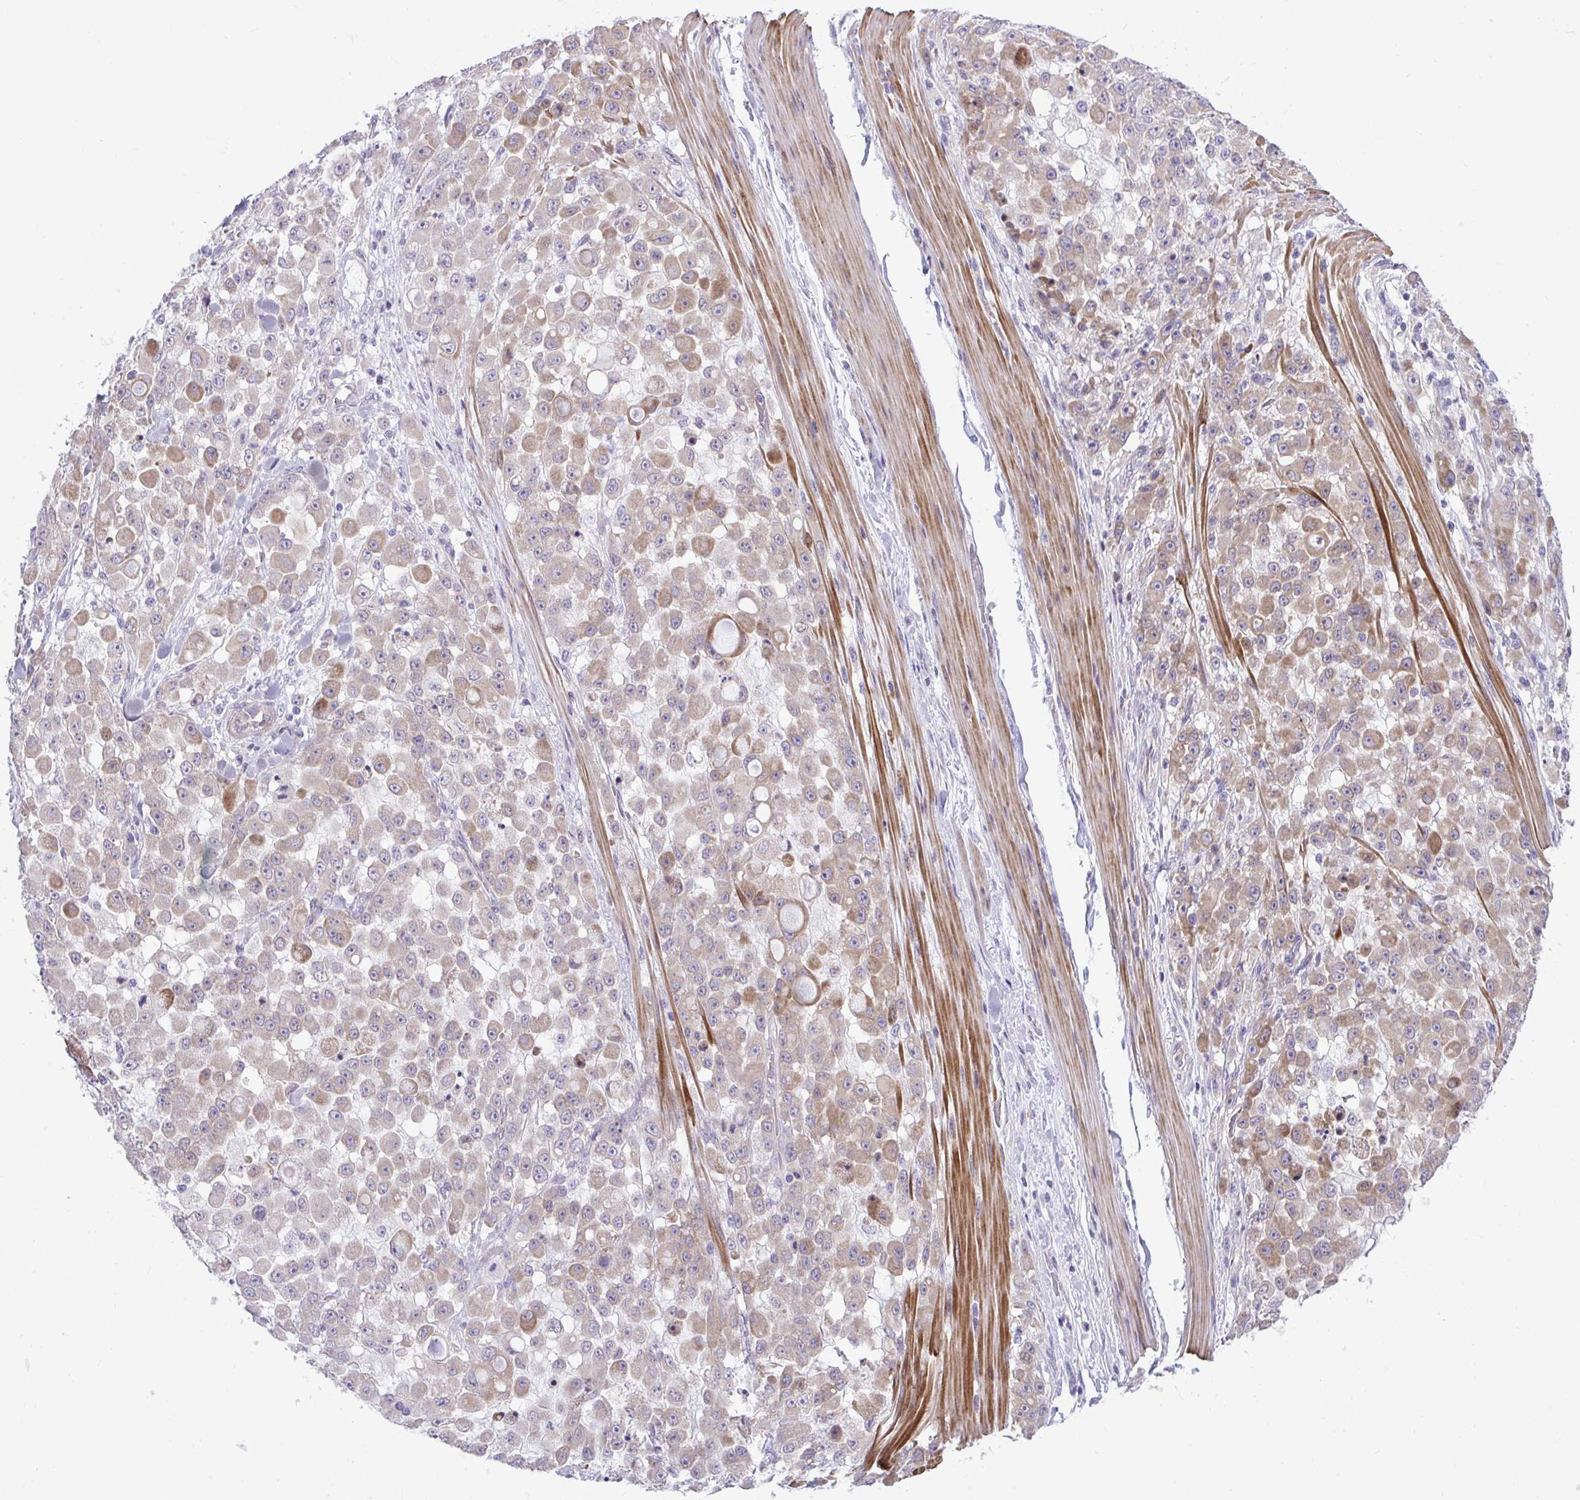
{"staining": {"intensity": "moderate", "quantity": "25%-75%", "location": "cytoplasmic/membranous"}, "tissue": "stomach cancer", "cell_type": "Tumor cells", "image_type": "cancer", "snomed": [{"axis": "morphology", "description": "Adenocarcinoma, NOS"}, {"axis": "topography", "description": "Stomach"}], "caption": "Human adenocarcinoma (stomach) stained for a protein (brown) displays moderate cytoplasmic/membranous positive expression in about 25%-75% of tumor cells.", "gene": "PIGZ", "patient": {"sex": "female", "age": 76}}